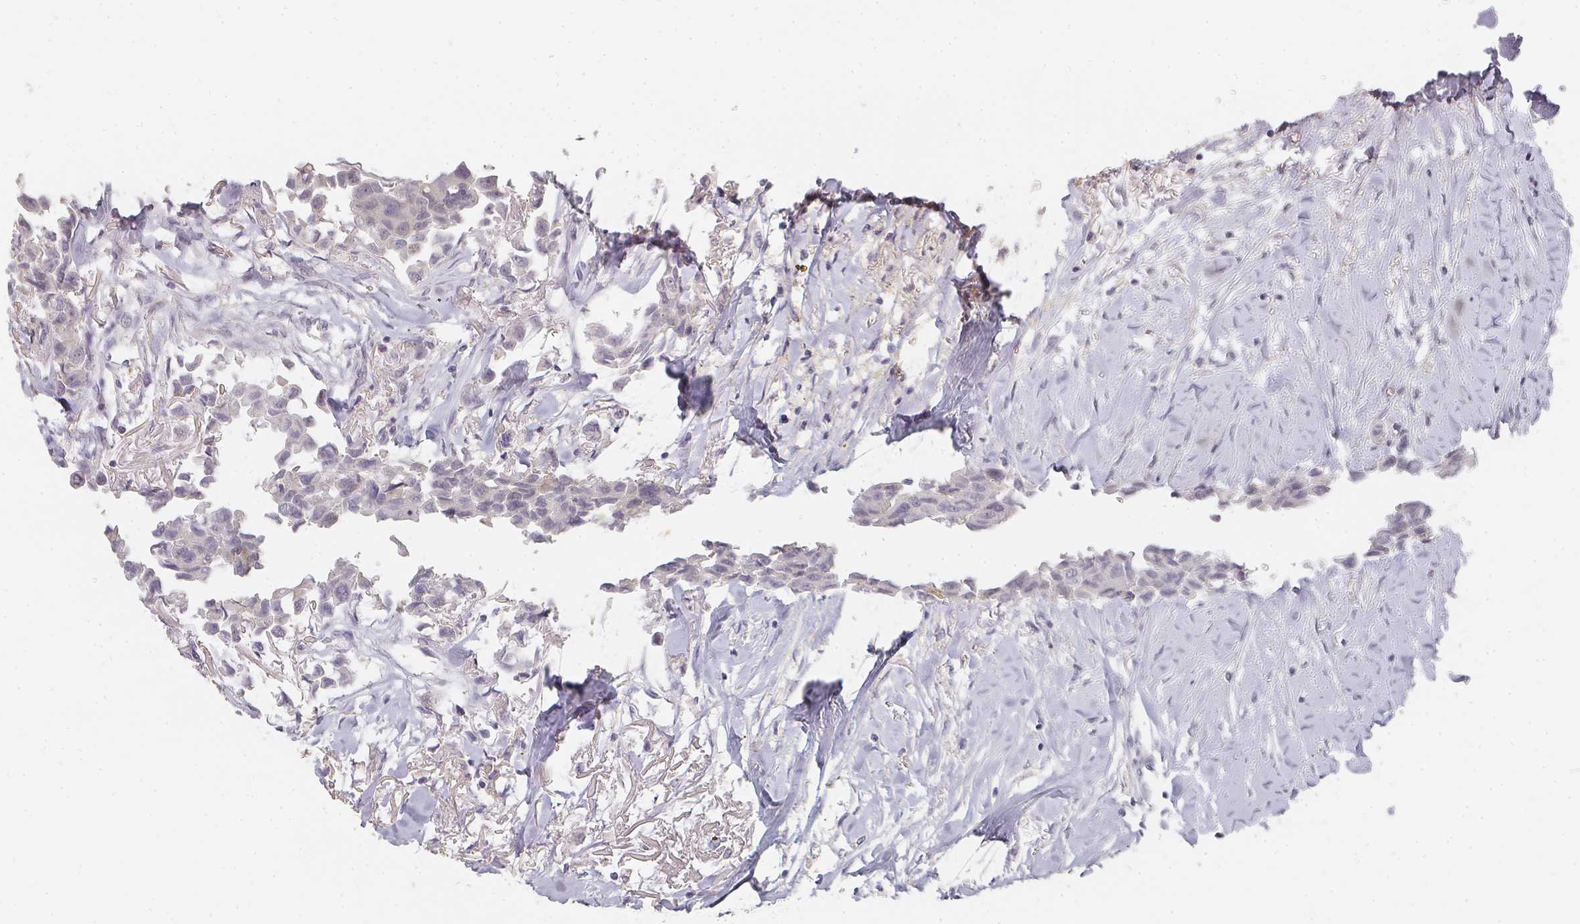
{"staining": {"intensity": "weak", "quantity": "25%-75%", "location": "cytoplasmic/membranous"}, "tissue": "breast cancer", "cell_type": "Tumor cells", "image_type": "cancer", "snomed": [{"axis": "morphology", "description": "Duct carcinoma"}, {"axis": "topography", "description": "Breast"}], "caption": "Immunohistochemical staining of human breast intraductal carcinoma exhibits low levels of weak cytoplasmic/membranous protein expression in about 25%-75% of tumor cells. The staining is performed using DAB brown chromogen to label protein expression. The nuclei are counter-stained blue using hematoxylin.", "gene": "SHISA2", "patient": {"sex": "female", "age": 80}}